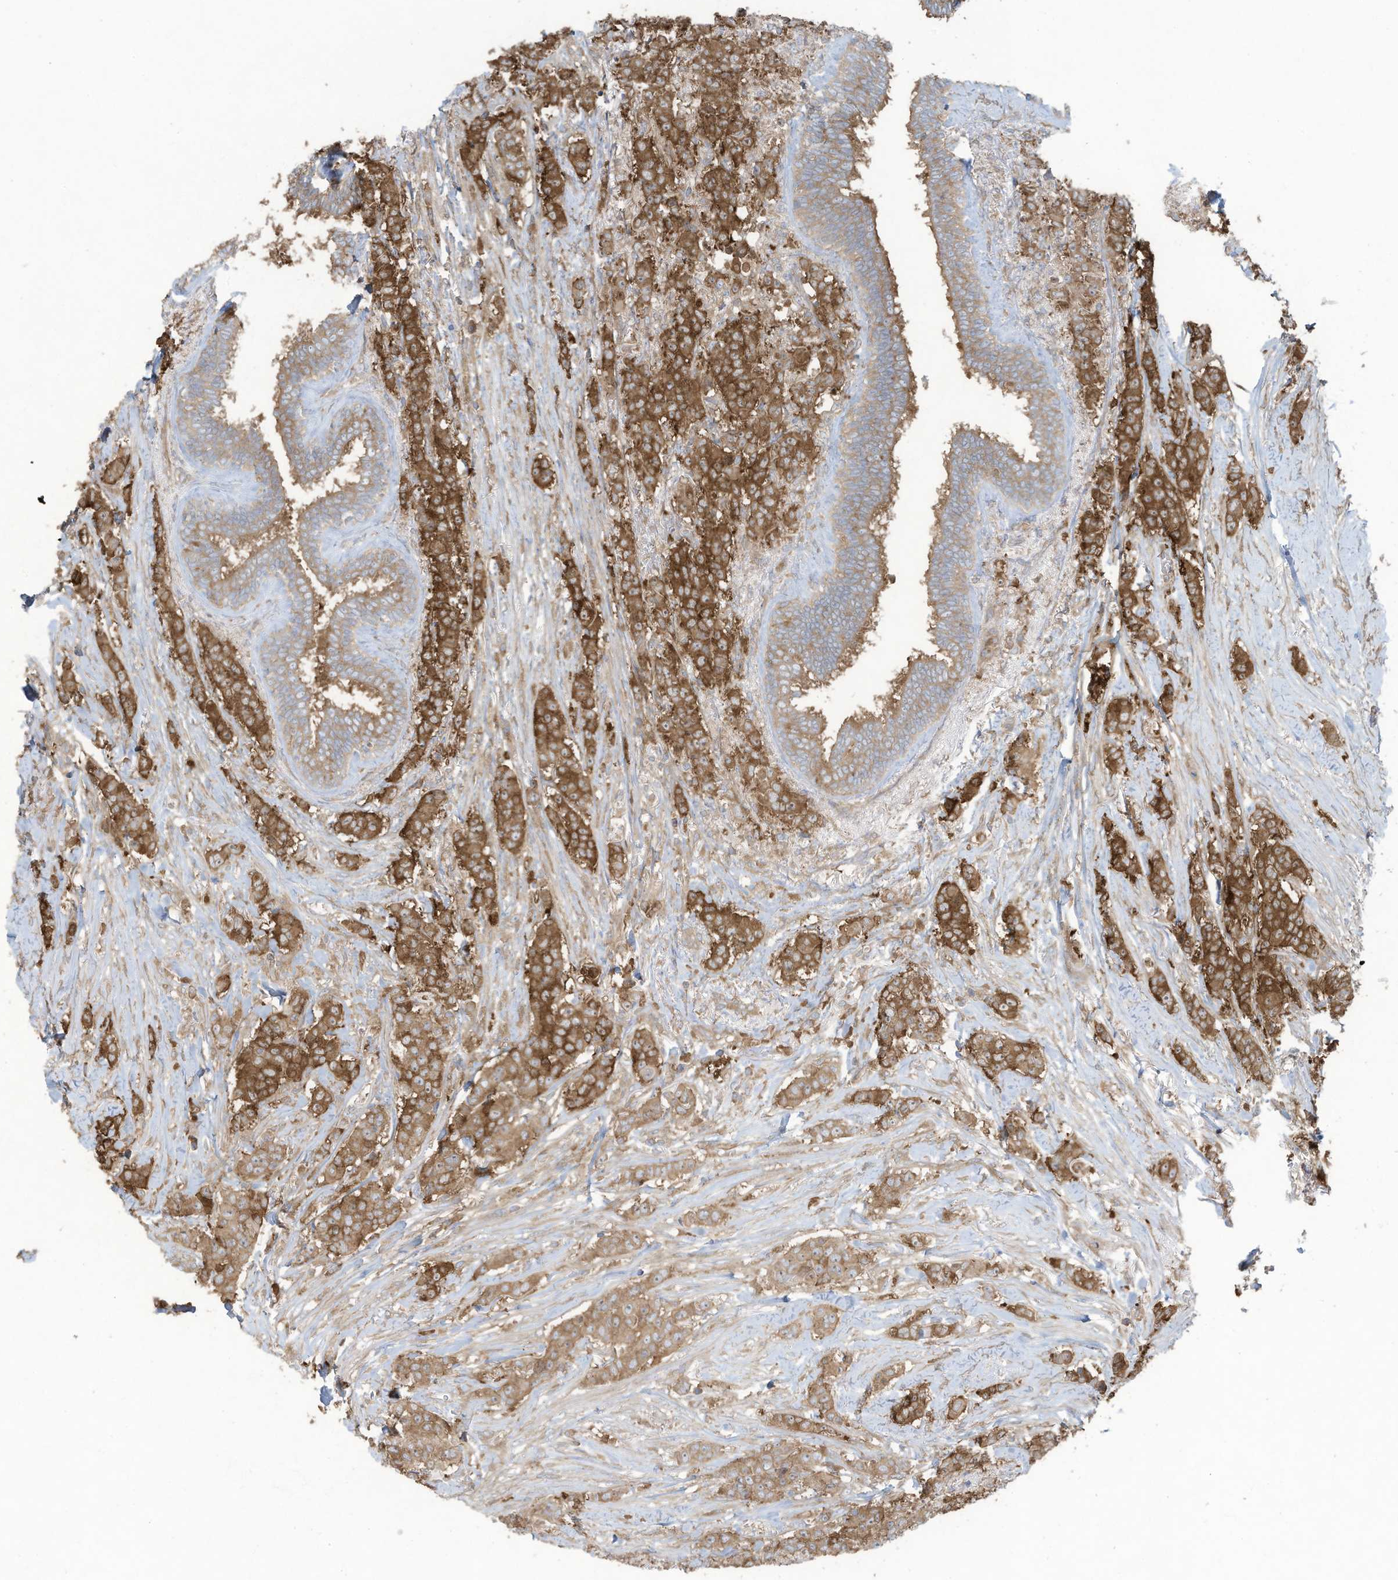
{"staining": {"intensity": "moderate", "quantity": ">75%", "location": "cytoplasmic/membranous"}, "tissue": "breast cancer", "cell_type": "Tumor cells", "image_type": "cancer", "snomed": [{"axis": "morphology", "description": "Duct carcinoma"}, {"axis": "topography", "description": "Breast"}], "caption": "Breast invasive ductal carcinoma tissue displays moderate cytoplasmic/membranous expression in about >75% of tumor cells", "gene": "OLA1", "patient": {"sex": "female", "age": 40}}